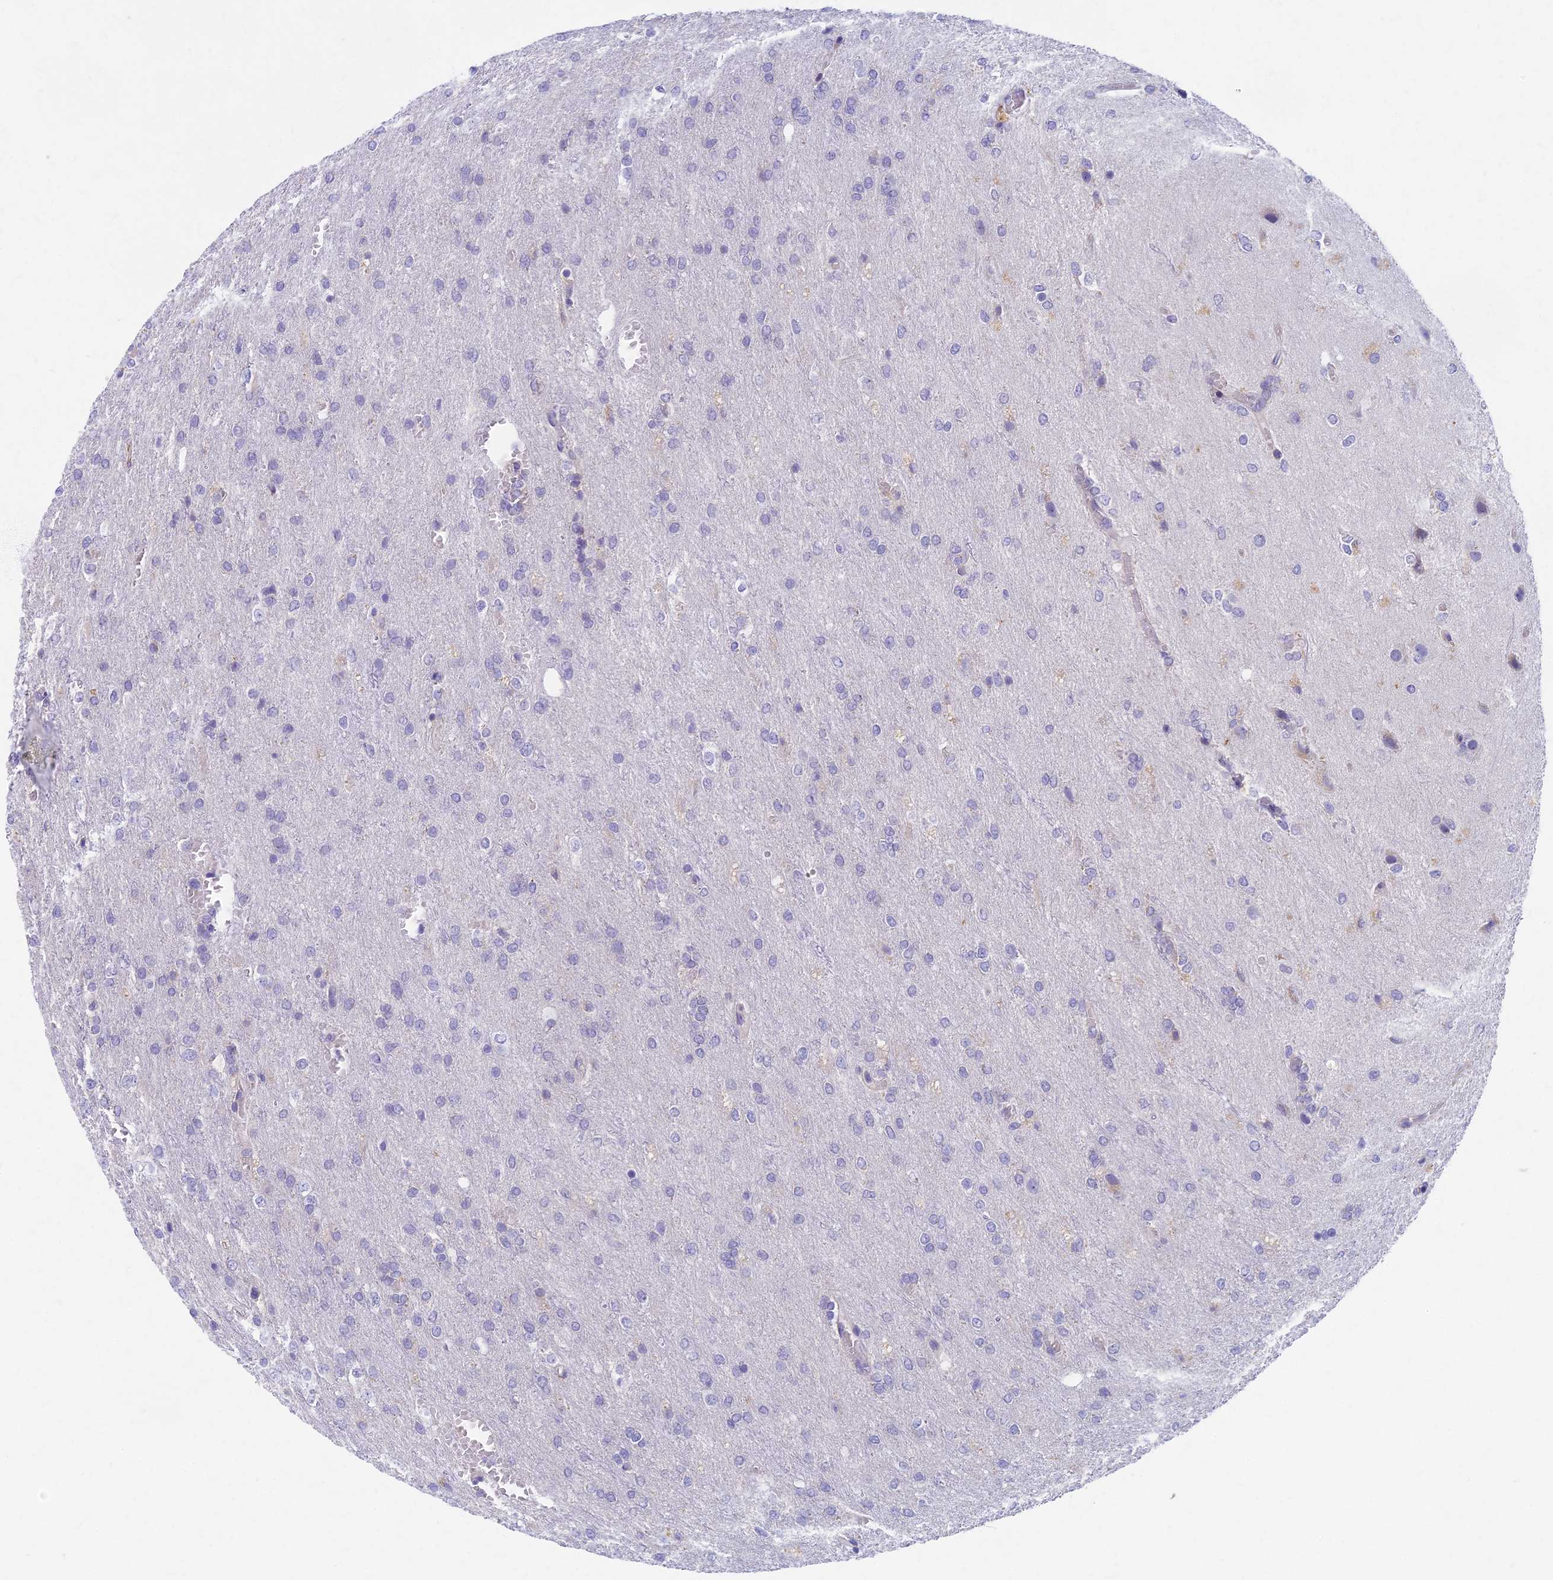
{"staining": {"intensity": "negative", "quantity": "none", "location": "none"}, "tissue": "glioma", "cell_type": "Tumor cells", "image_type": "cancer", "snomed": [{"axis": "morphology", "description": "Glioma, malignant, High grade"}, {"axis": "topography", "description": "Brain"}], "caption": "This is a photomicrograph of immunohistochemistry staining of malignant glioma (high-grade), which shows no expression in tumor cells. (Brightfield microscopy of DAB IHC at high magnification).", "gene": "AP4E1", "patient": {"sex": "female", "age": 74}}